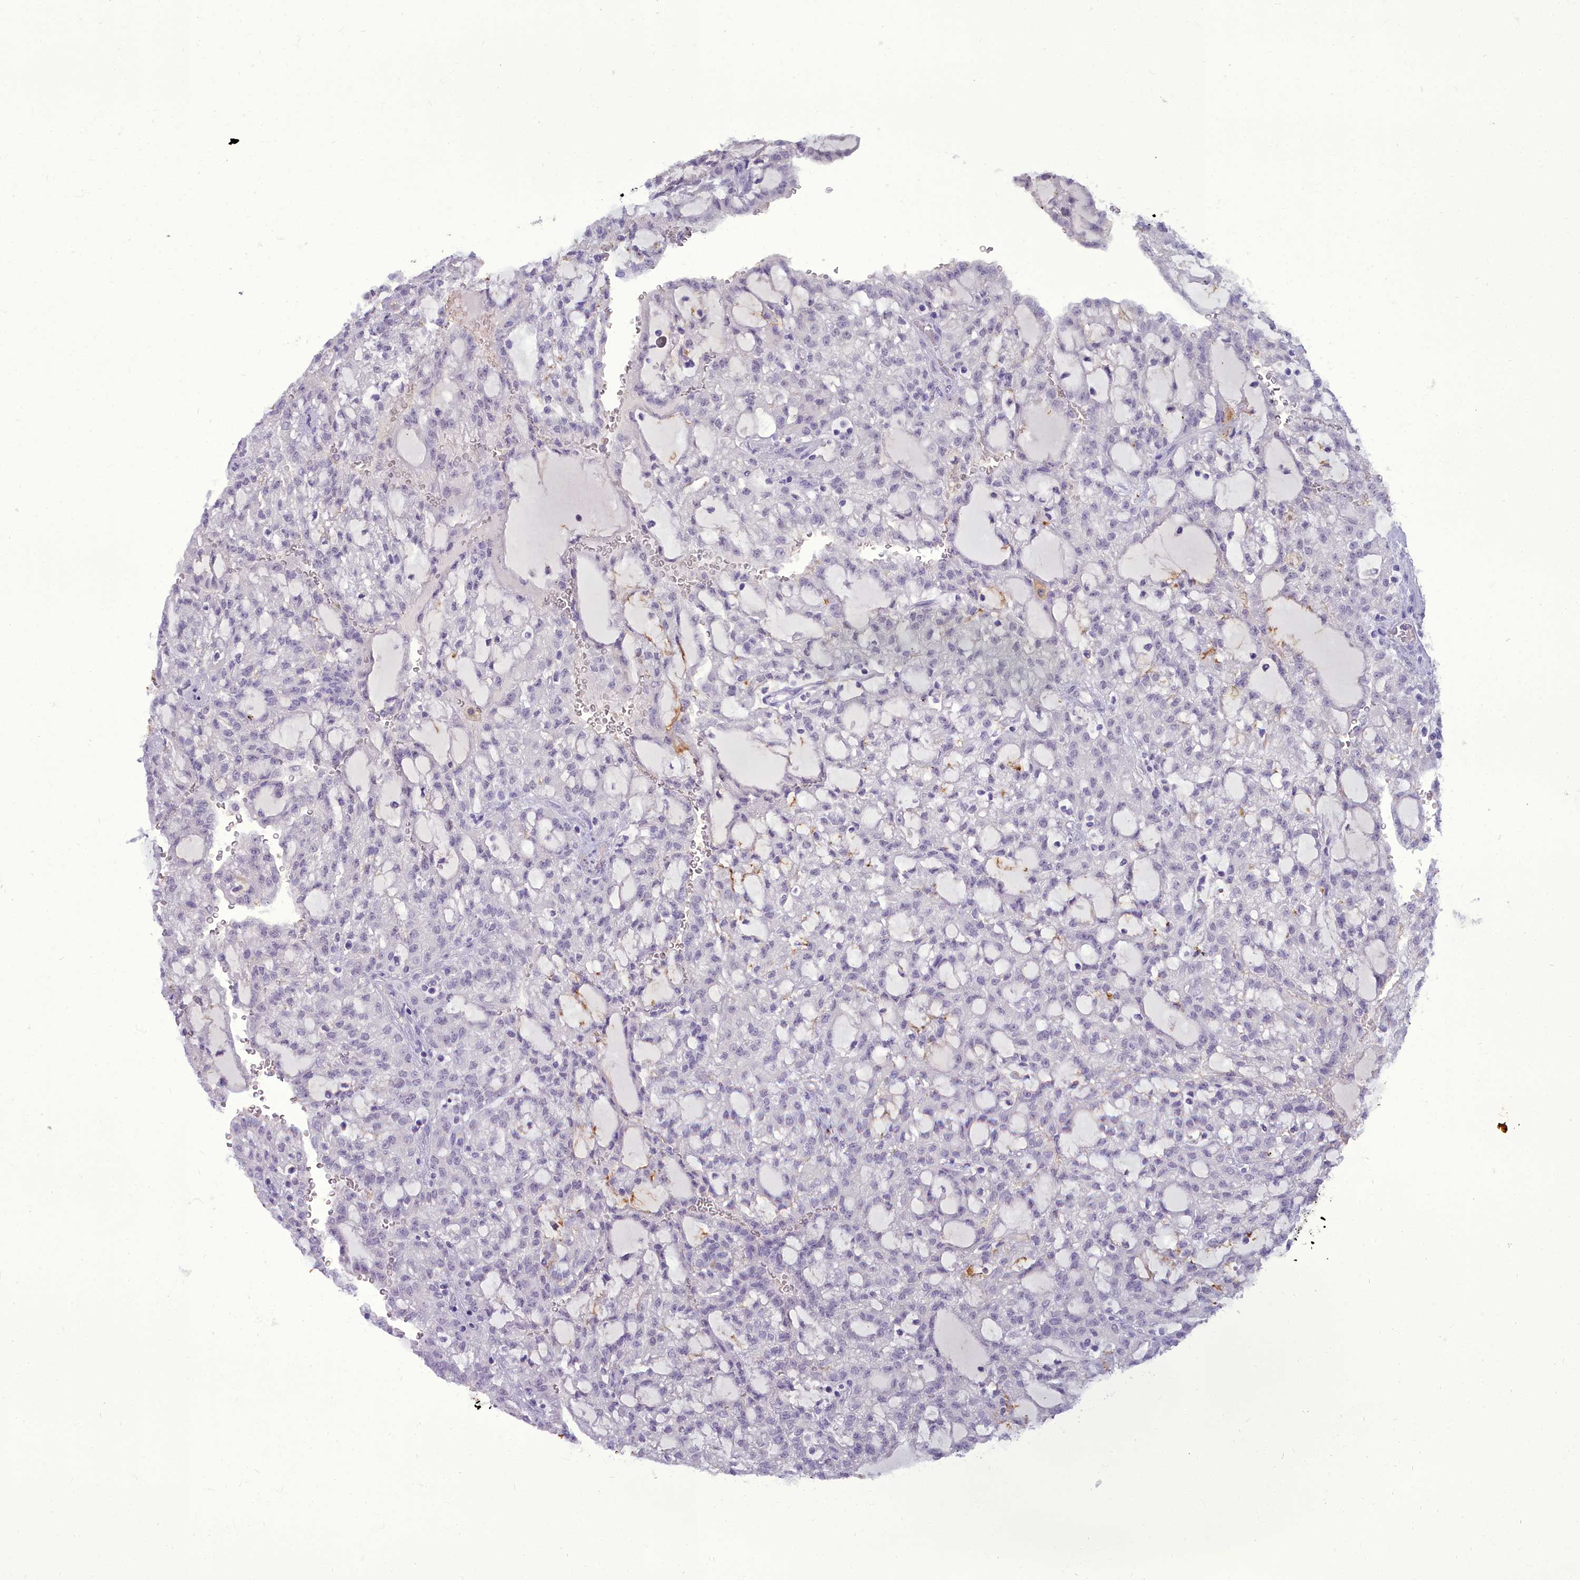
{"staining": {"intensity": "negative", "quantity": "none", "location": "none"}, "tissue": "renal cancer", "cell_type": "Tumor cells", "image_type": "cancer", "snomed": [{"axis": "morphology", "description": "Adenocarcinoma, NOS"}, {"axis": "topography", "description": "Kidney"}], "caption": "High power microscopy image of an immunohistochemistry (IHC) micrograph of renal adenocarcinoma, revealing no significant positivity in tumor cells.", "gene": "OSTN", "patient": {"sex": "male", "age": 63}}